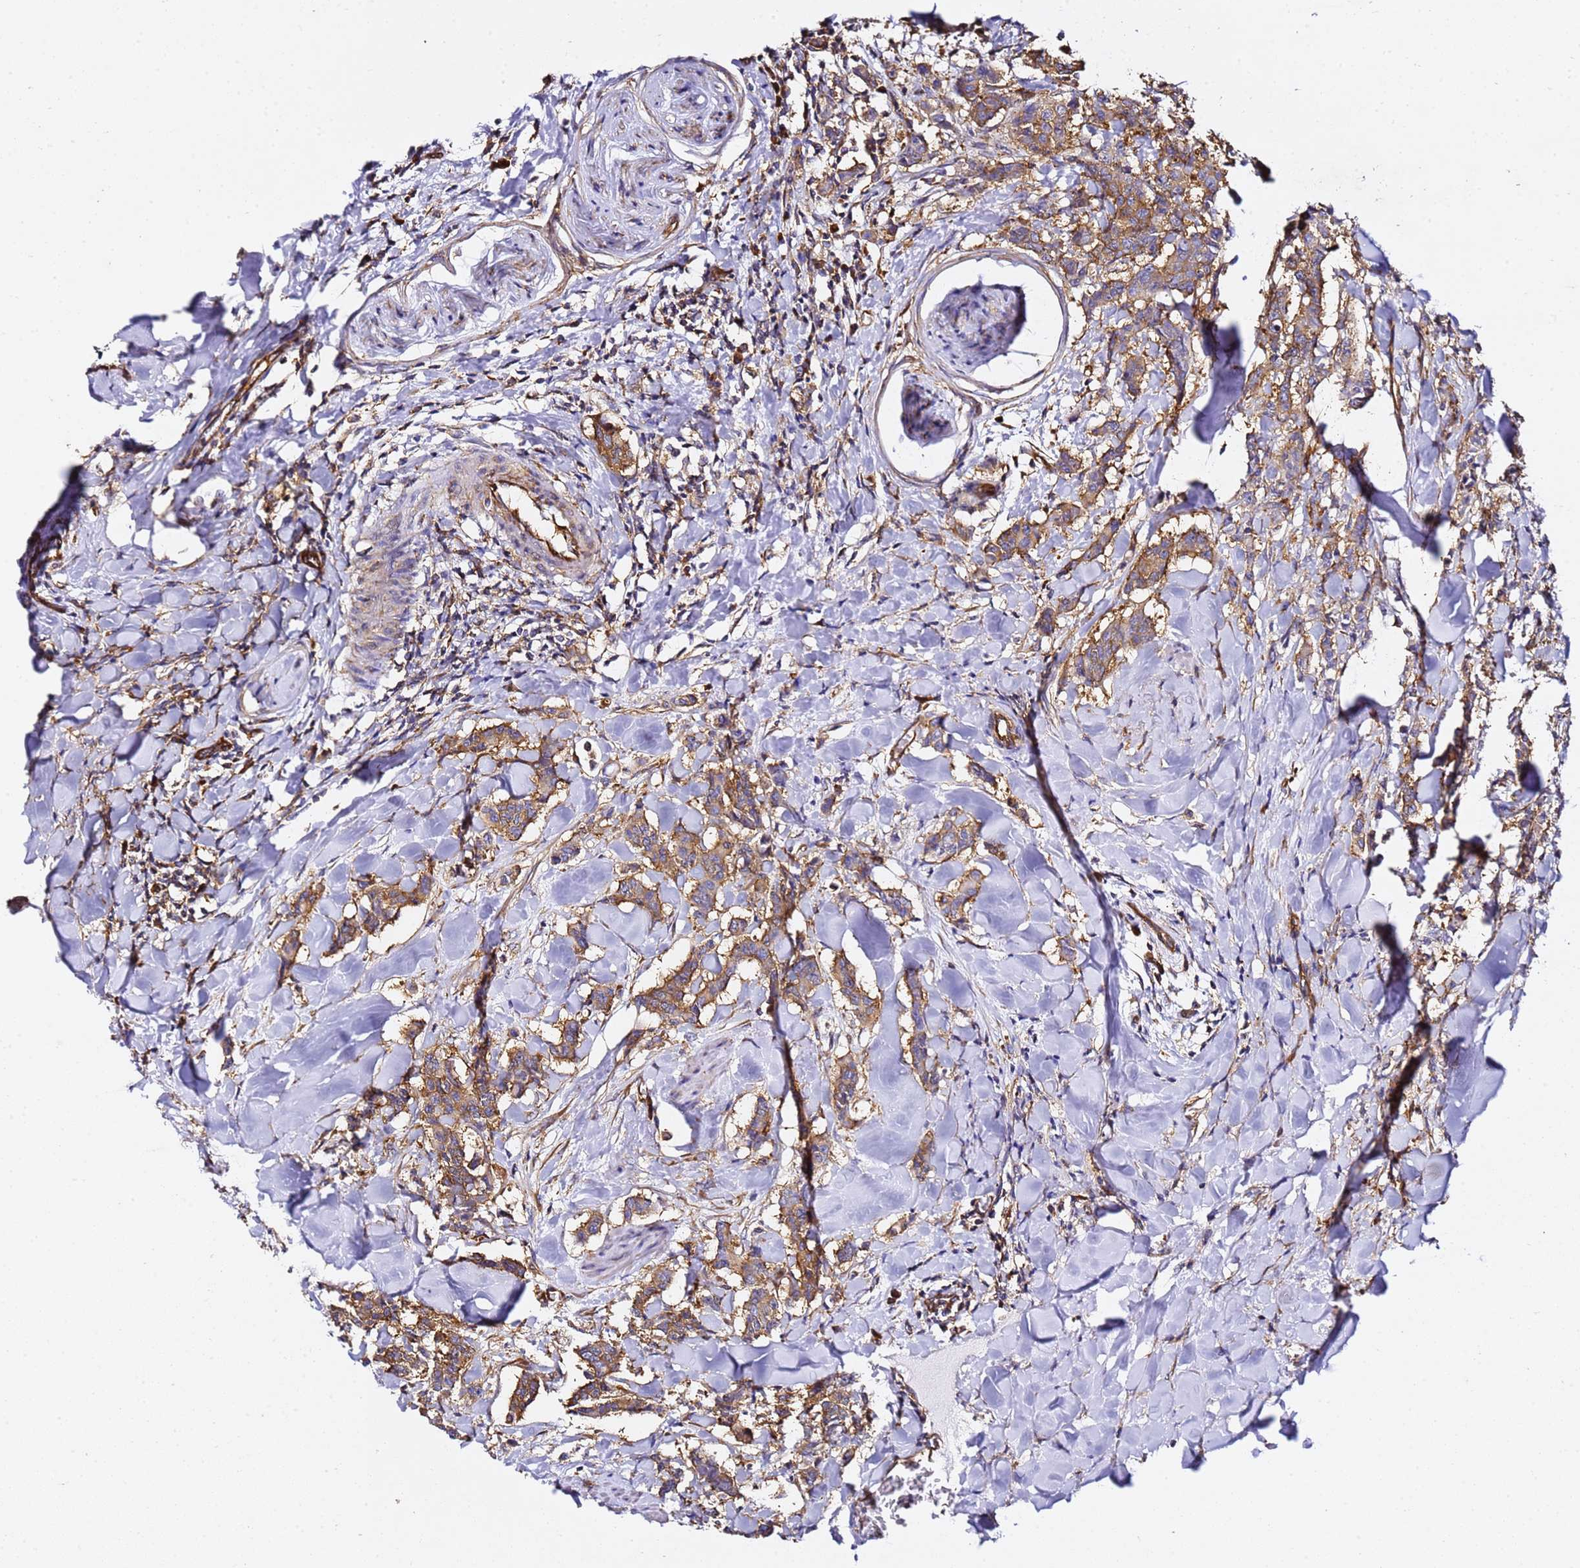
{"staining": {"intensity": "moderate", "quantity": ">75%", "location": "cytoplasmic/membranous"}, "tissue": "breast cancer", "cell_type": "Tumor cells", "image_type": "cancer", "snomed": [{"axis": "morphology", "description": "Duct carcinoma"}, {"axis": "topography", "description": "Breast"}], "caption": "This histopathology image reveals IHC staining of breast cancer, with medium moderate cytoplasmic/membranous expression in approximately >75% of tumor cells.", "gene": "TPST1", "patient": {"sex": "female", "age": 40}}